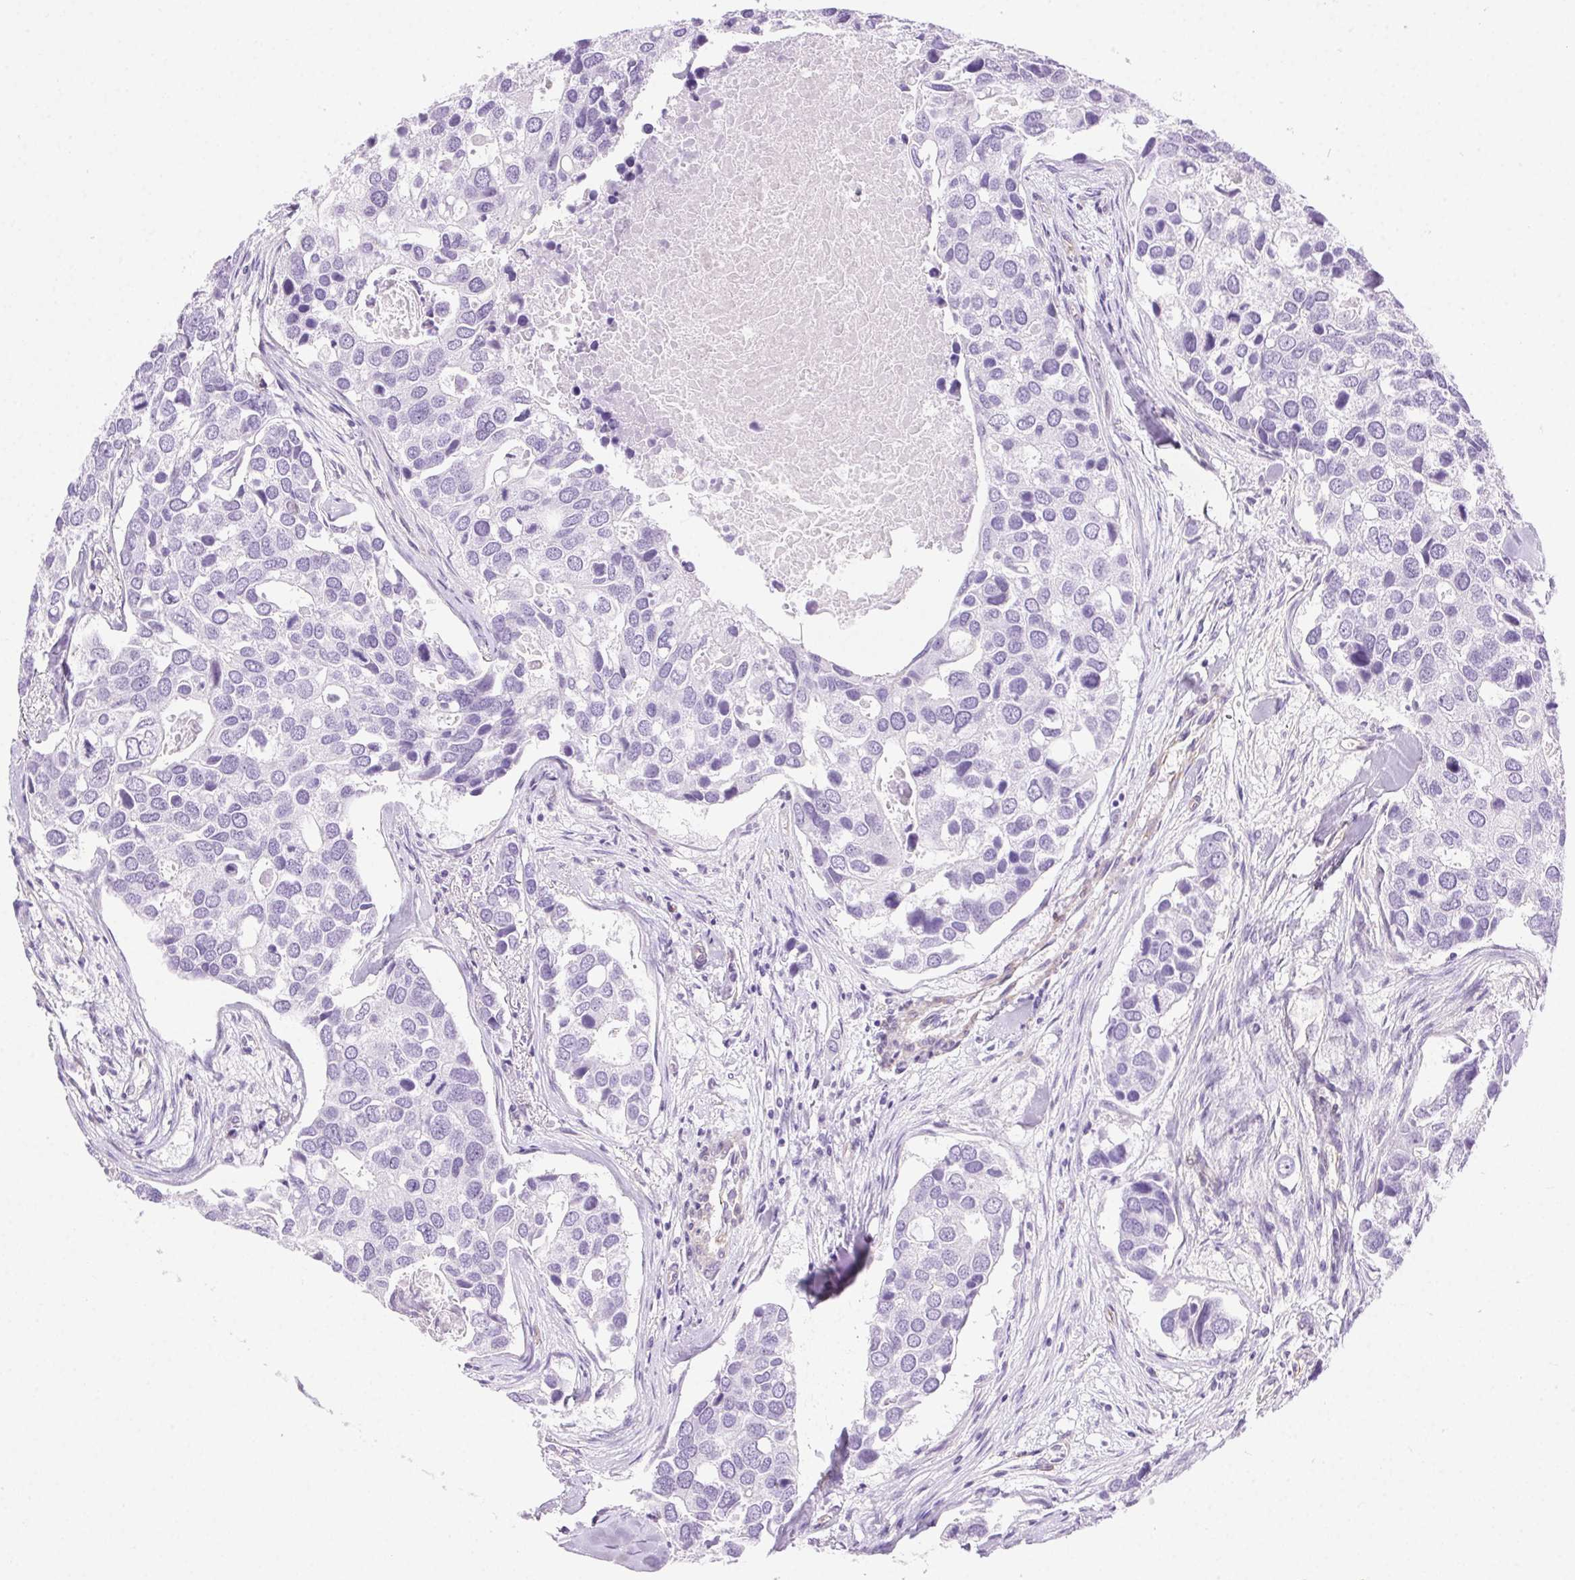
{"staining": {"intensity": "negative", "quantity": "none", "location": "none"}, "tissue": "breast cancer", "cell_type": "Tumor cells", "image_type": "cancer", "snomed": [{"axis": "morphology", "description": "Duct carcinoma"}, {"axis": "topography", "description": "Breast"}], "caption": "There is no significant positivity in tumor cells of infiltrating ductal carcinoma (breast).", "gene": "SHCBP1L", "patient": {"sex": "female", "age": 83}}